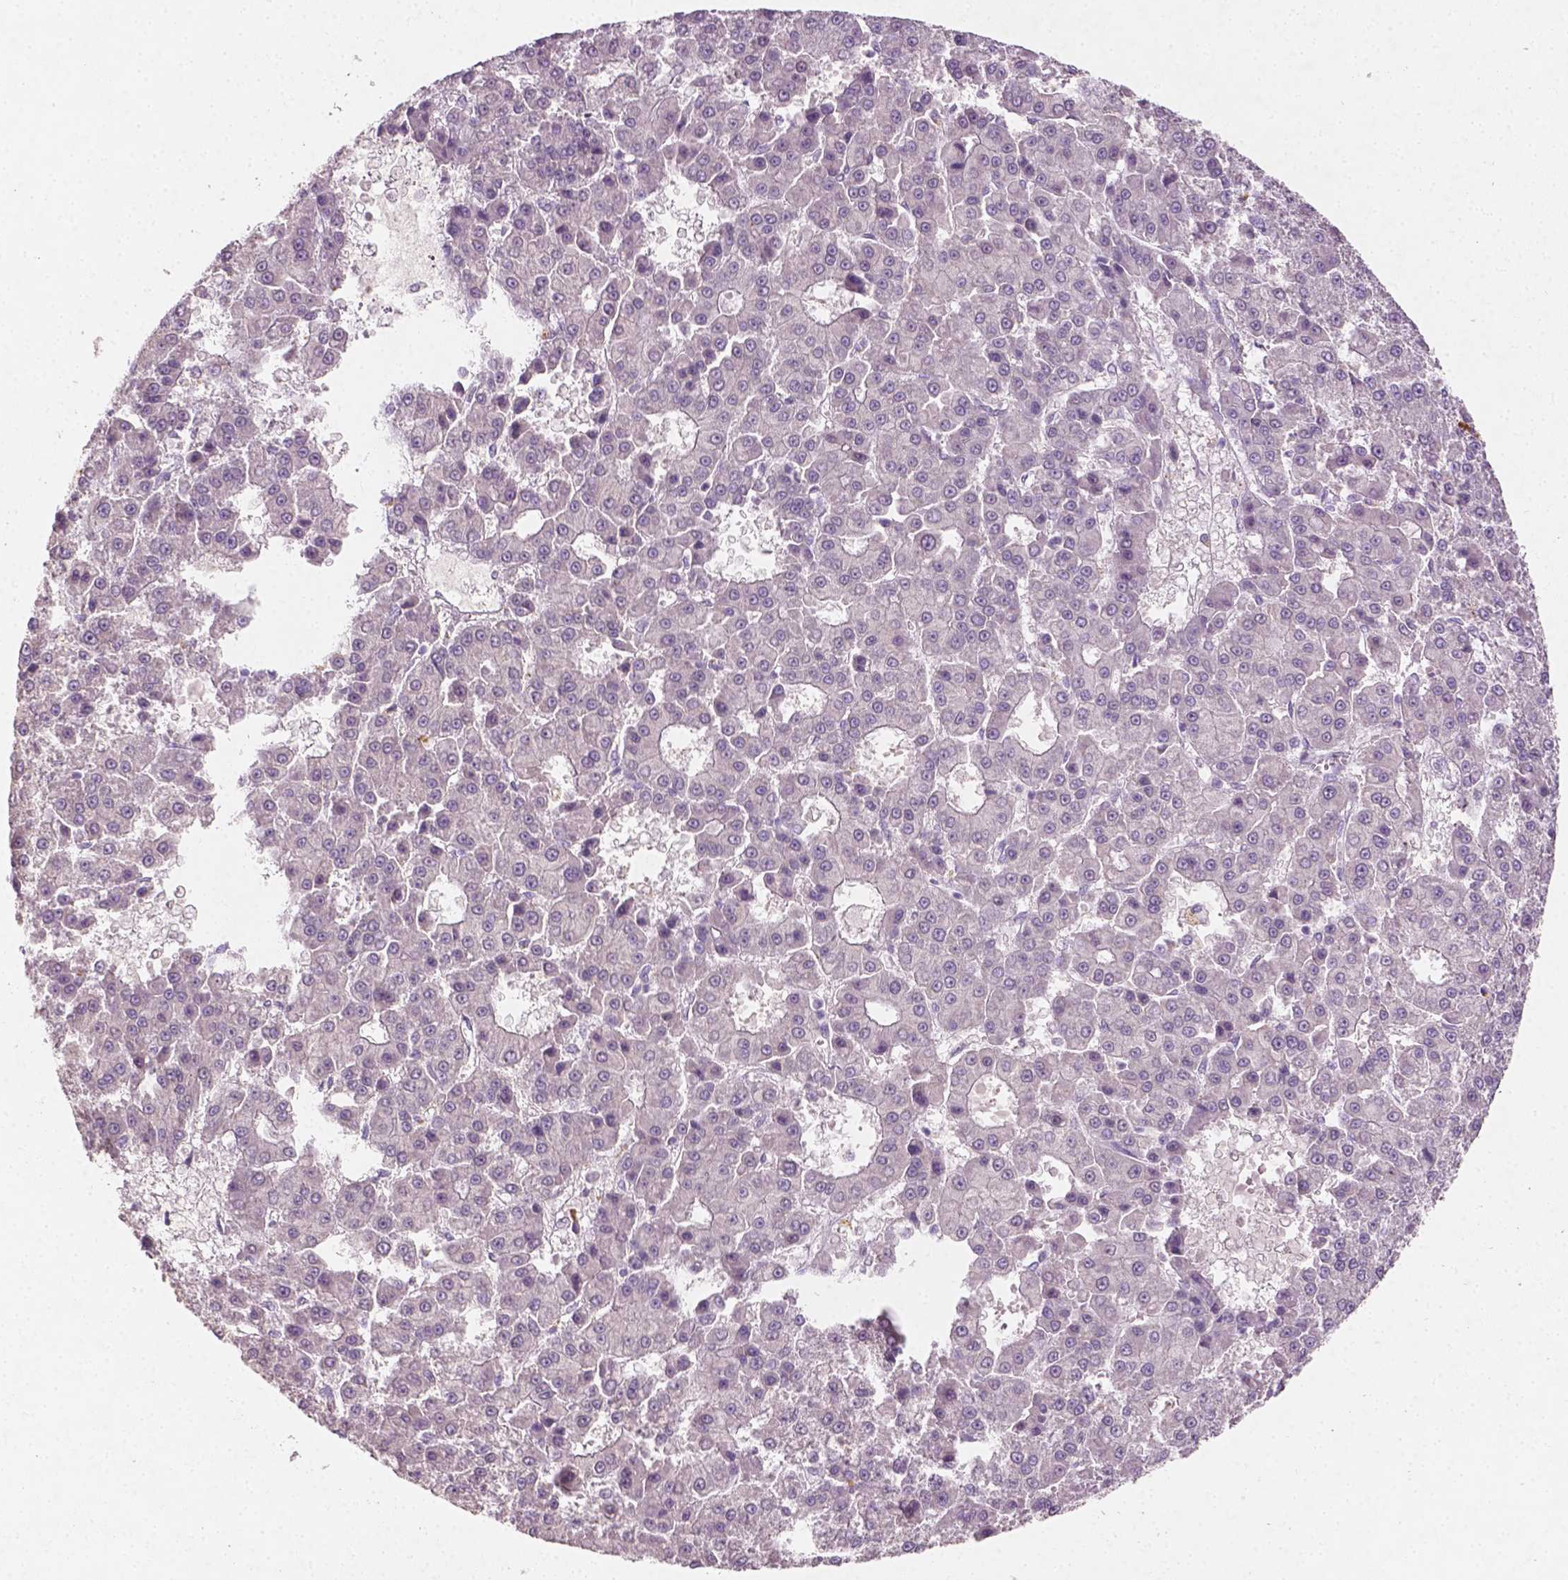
{"staining": {"intensity": "negative", "quantity": "none", "location": "none"}, "tissue": "liver cancer", "cell_type": "Tumor cells", "image_type": "cancer", "snomed": [{"axis": "morphology", "description": "Carcinoma, Hepatocellular, NOS"}, {"axis": "topography", "description": "Liver"}], "caption": "Liver cancer (hepatocellular carcinoma) was stained to show a protein in brown. There is no significant expression in tumor cells.", "gene": "DLG2", "patient": {"sex": "male", "age": 70}}